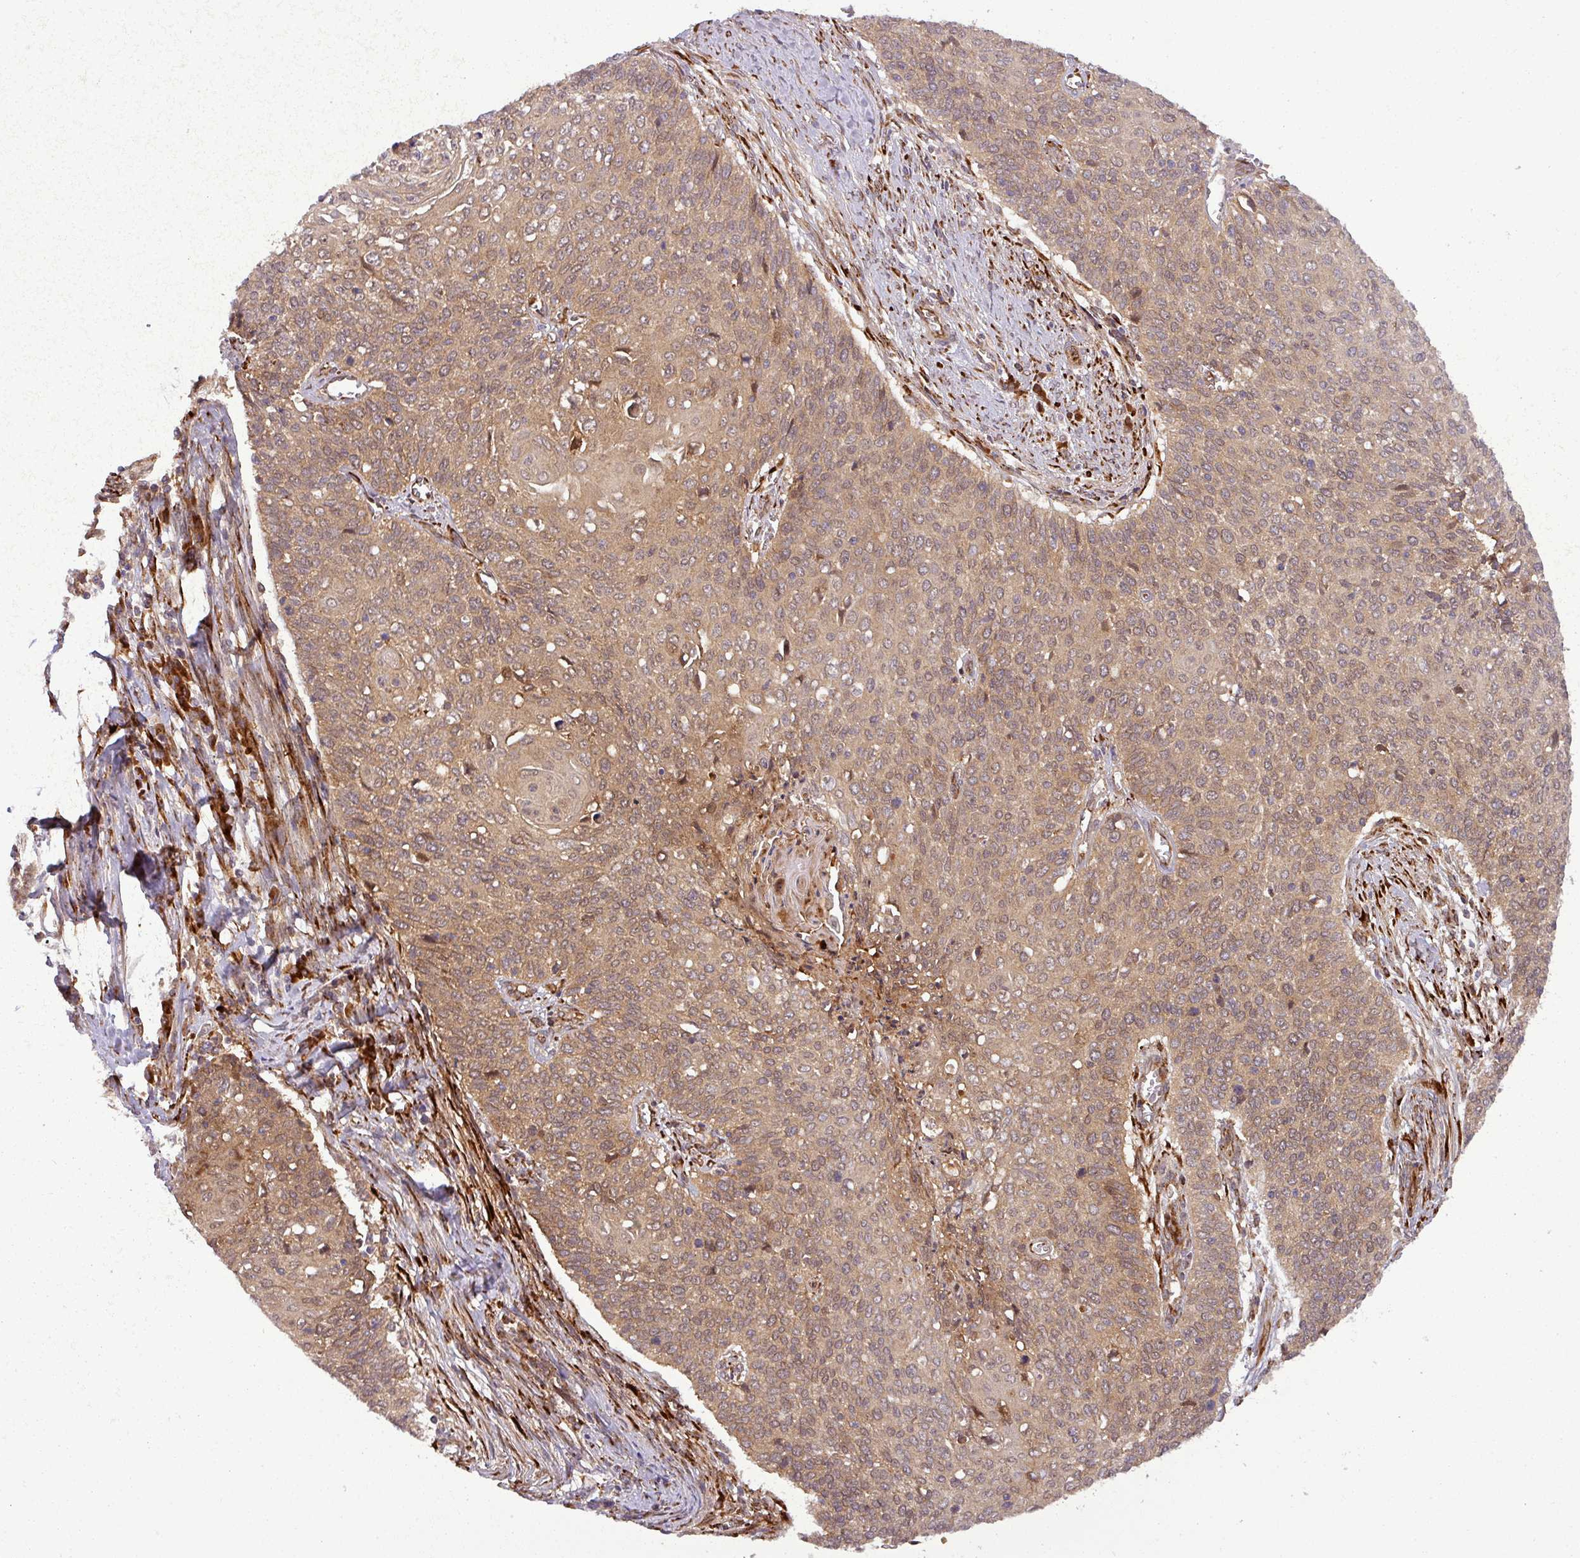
{"staining": {"intensity": "moderate", "quantity": ">75%", "location": "cytoplasmic/membranous"}, "tissue": "cervical cancer", "cell_type": "Tumor cells", "image_type": "cancer", "snomed": [{"axis": "morphology", "description": "Squamous cell carcinoma, NOS"}, {"axis": "topography", "description": "Cervix"}], "caption": "Tumor cells reveal moderate cytoplasmic/membranous expression in about >75% of cells in cervical cancer (squamous cell carcinoma). (IHC, brightfield microscopy, high magnification).", "gene": "ART1", "patient": {"sex": "female", "age": 39}}